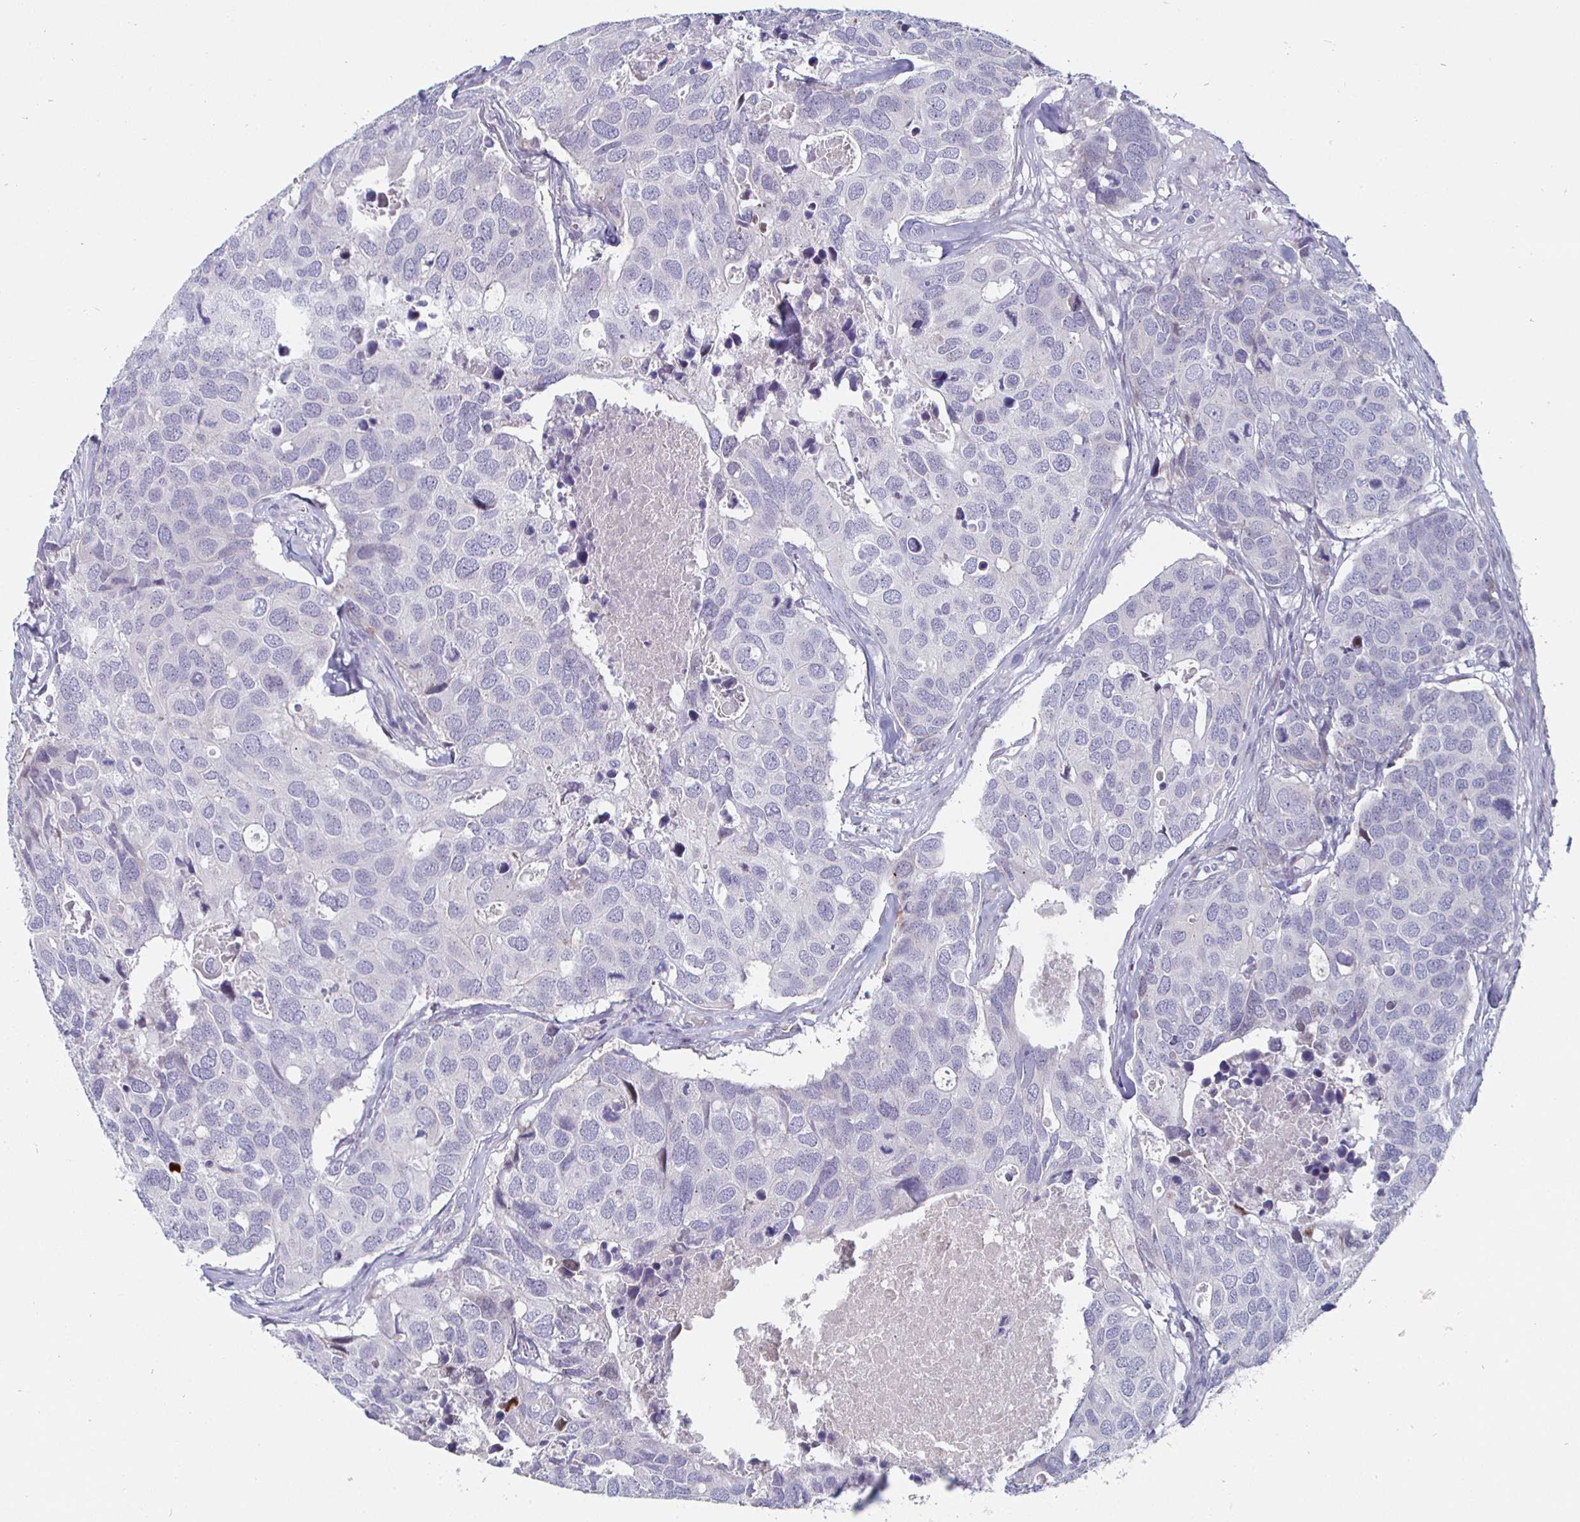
{"staining": {"intensity": "negative", "quantity": "none", "location": "none"}, "tissue": "breast cancer", "cell_type": "Tumor cells", "image_type": "cancer", "snomed": [{"axis": "morphology", "description": "Duct carcinoma"}, {"axis": "topography", "description": "Breast"}], "caption": "Tumor cells are negative for brown protein staining in breast invasive ductal carcinoma. The staining was performed using DAB (3,3'-diaminobenzidine) to visualize the protein expression in brown, while the nuclei were stained in blue with hematoxylin (Magnification: 20x).", "gene": "DMRTB1", "patient": {"sex": "female", "age": 83}}